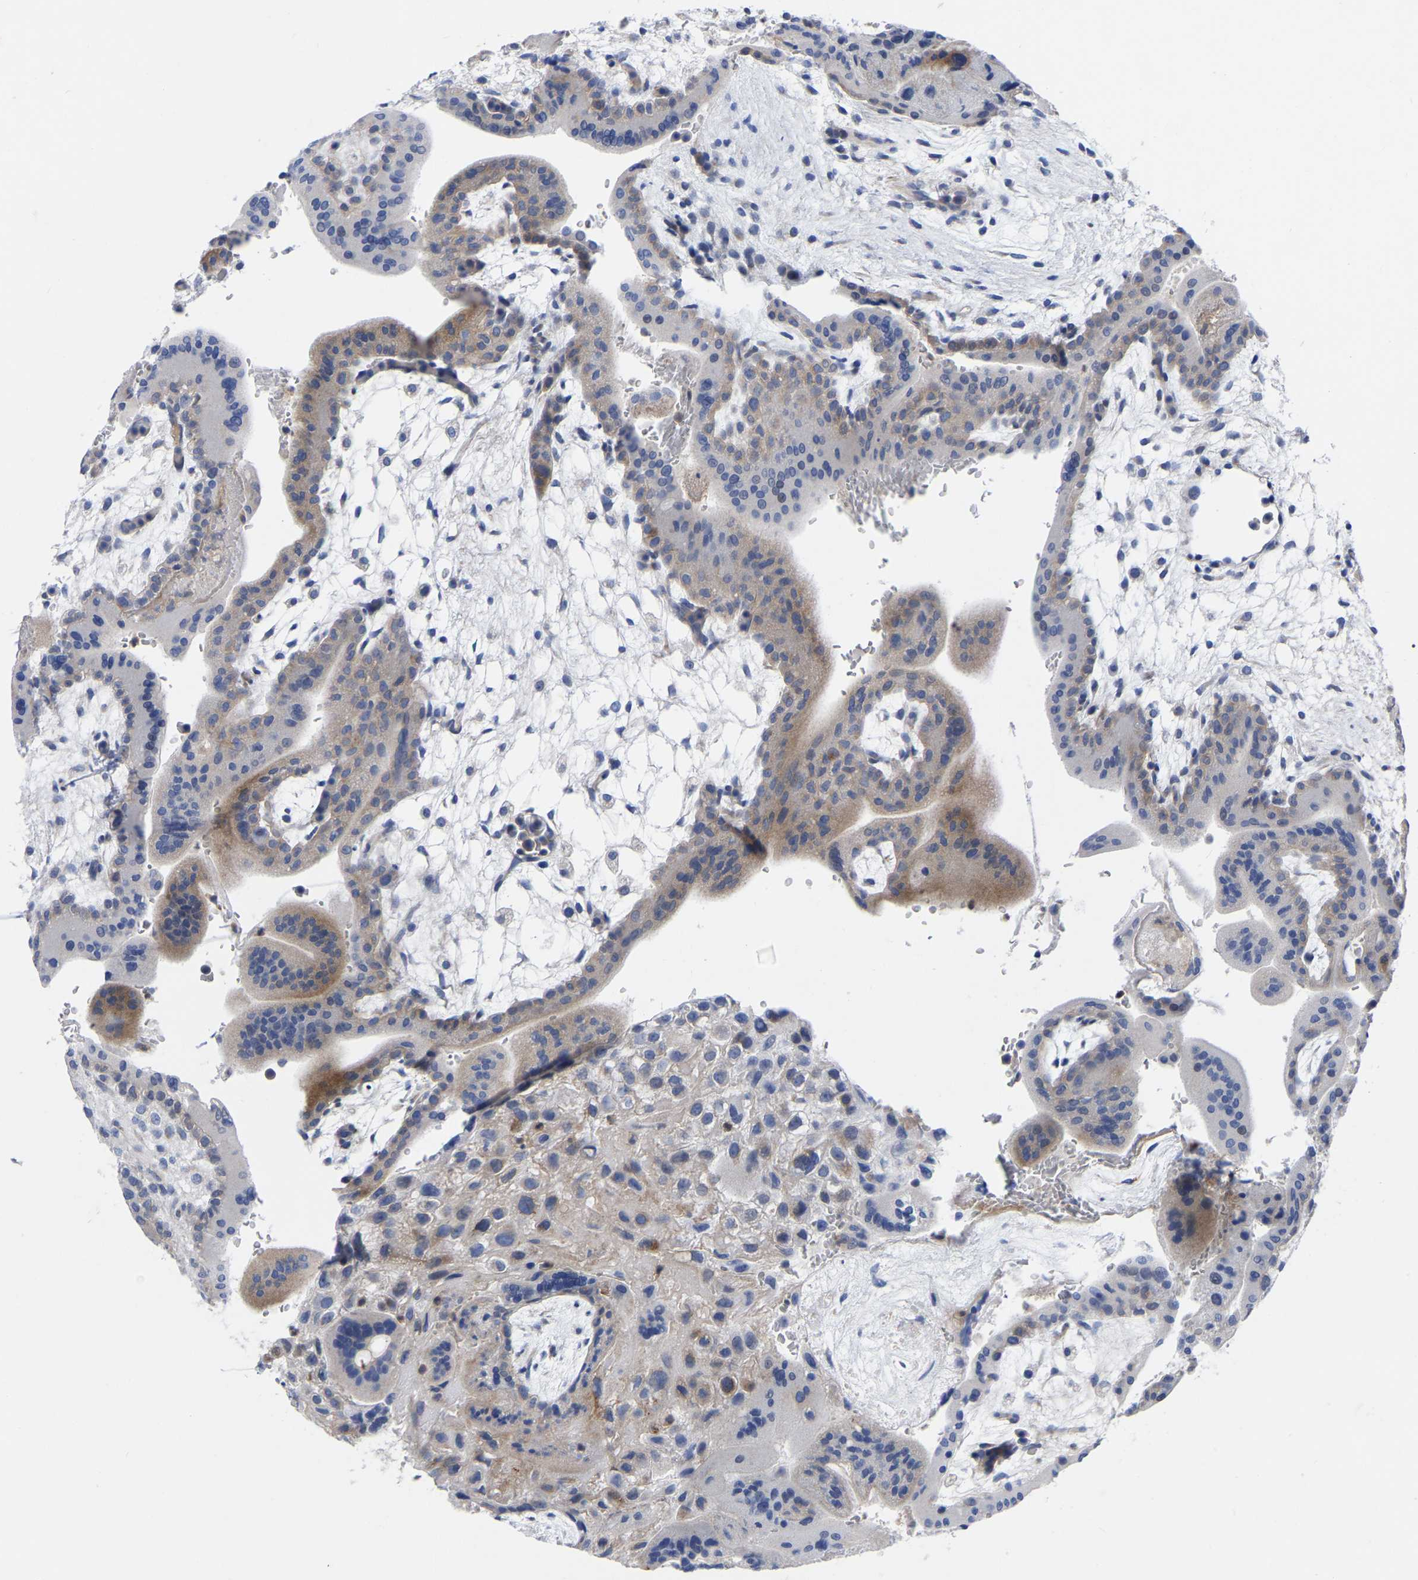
{"staining": {"intensity": "moderate", "quantity": "25%-75%", "location": "cytoplasmic/membranous"}, "tissue": "placenta", "cell_type": "Decidual cells", "image_type": "normal", "snomed": [{"axis": "morphology", "description": "Normal tissue, NOS"}, {"axis": "topography", "description": "Placenta"}], "caption": "Moderate cytoplasmic/membranous staining is appreciated in approximately 25%-75% of decidual cells in benign placenta.", "gene": "PTPN7", "patient": {"sex": "female", "age": 35}}